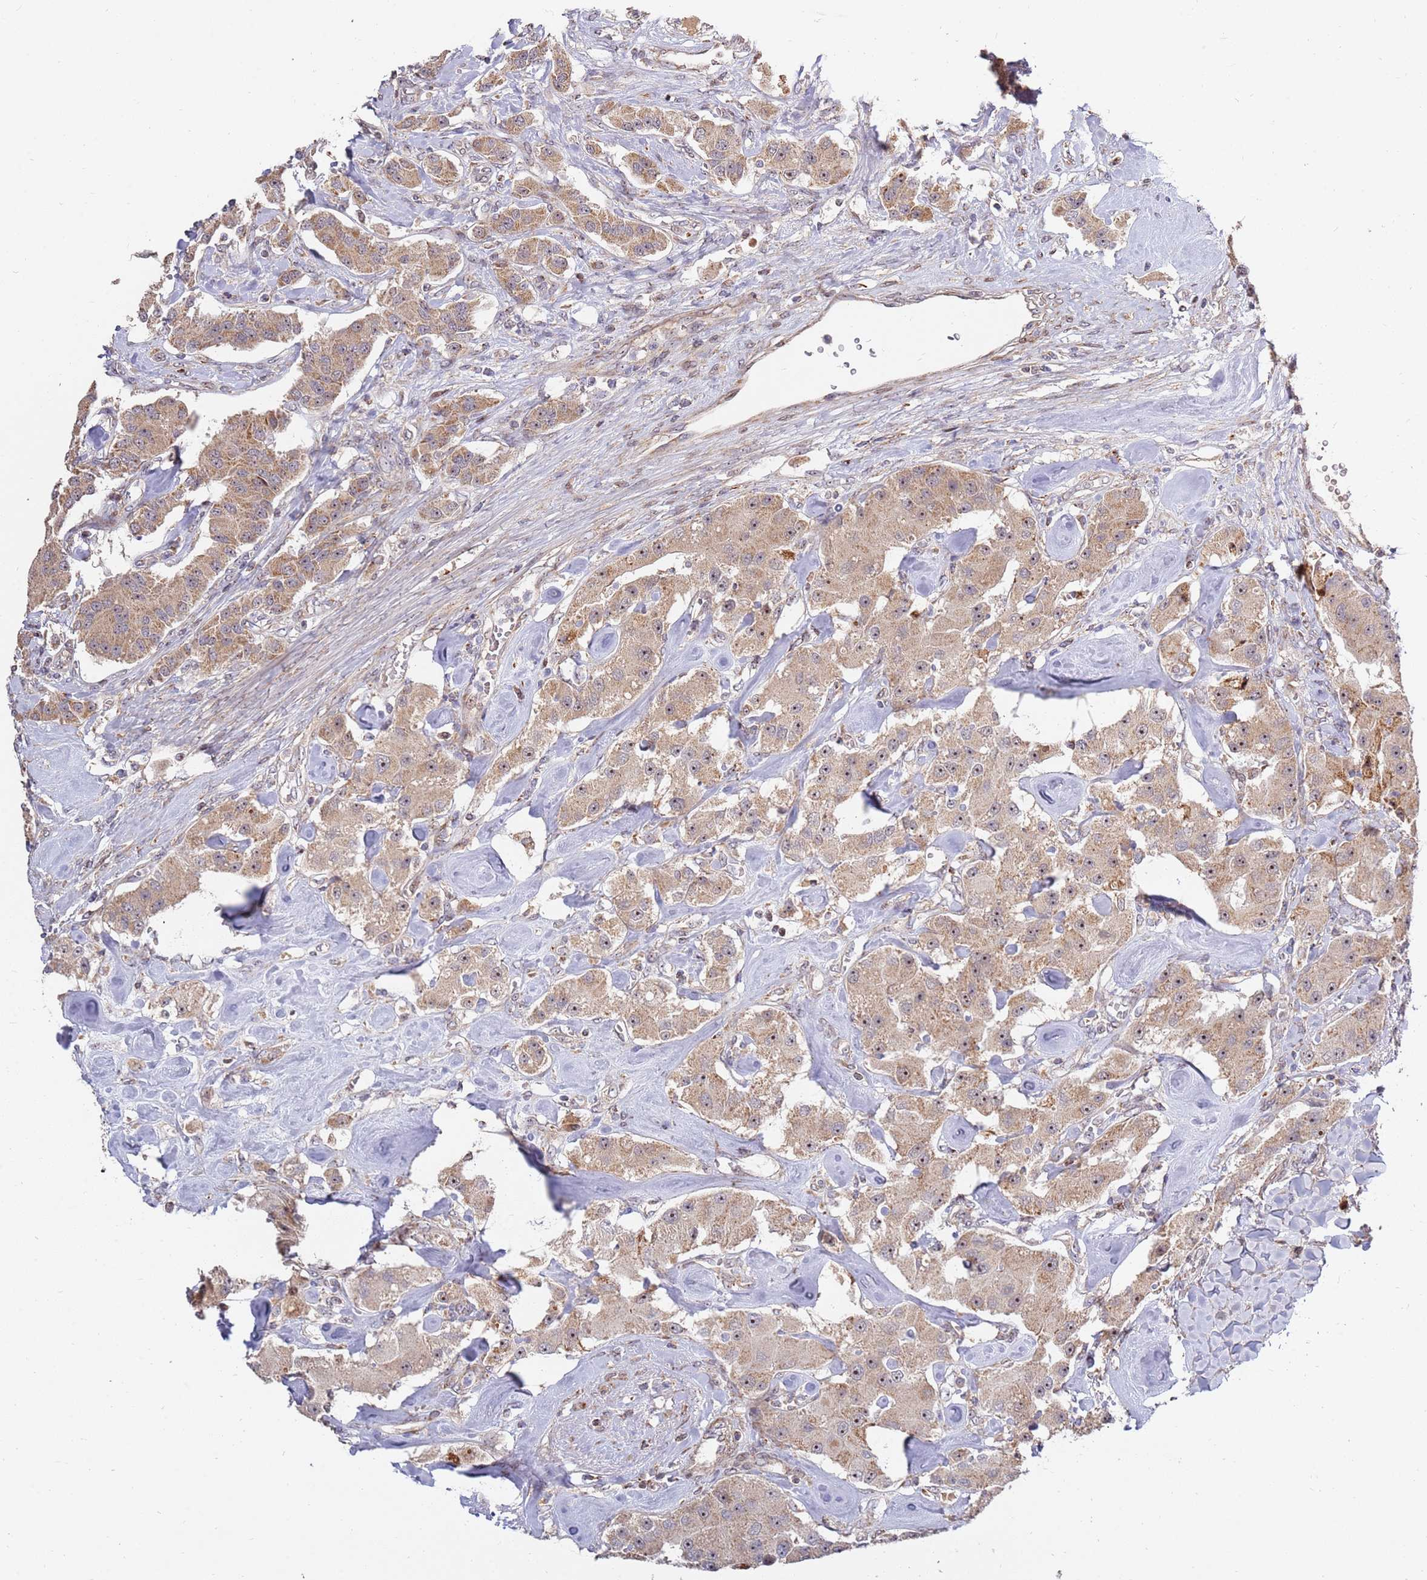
{"staining": {"intensity": "moderate", "quantity": ">75%", "location": "cytoplasmic/membranous,nuclear"}, "tissue": "carcinoid", "cell_type": "Tumor cells", "image_type": "cancer", "snomed": [{"axis": "morphology", "description": "Carcinoid, malignant, NOS"}, {"axis": "topography", "description": "Pancreas"}], "caption": "Moderate cytoplasmic/membranous and nuclear staining for a protein is identified in about >75% of tumor cells of carcinoid (malignant) using immunohistochemistry (IHC).", "gene": "KIF25", "patient": {"sex": "male", "age": 41}}